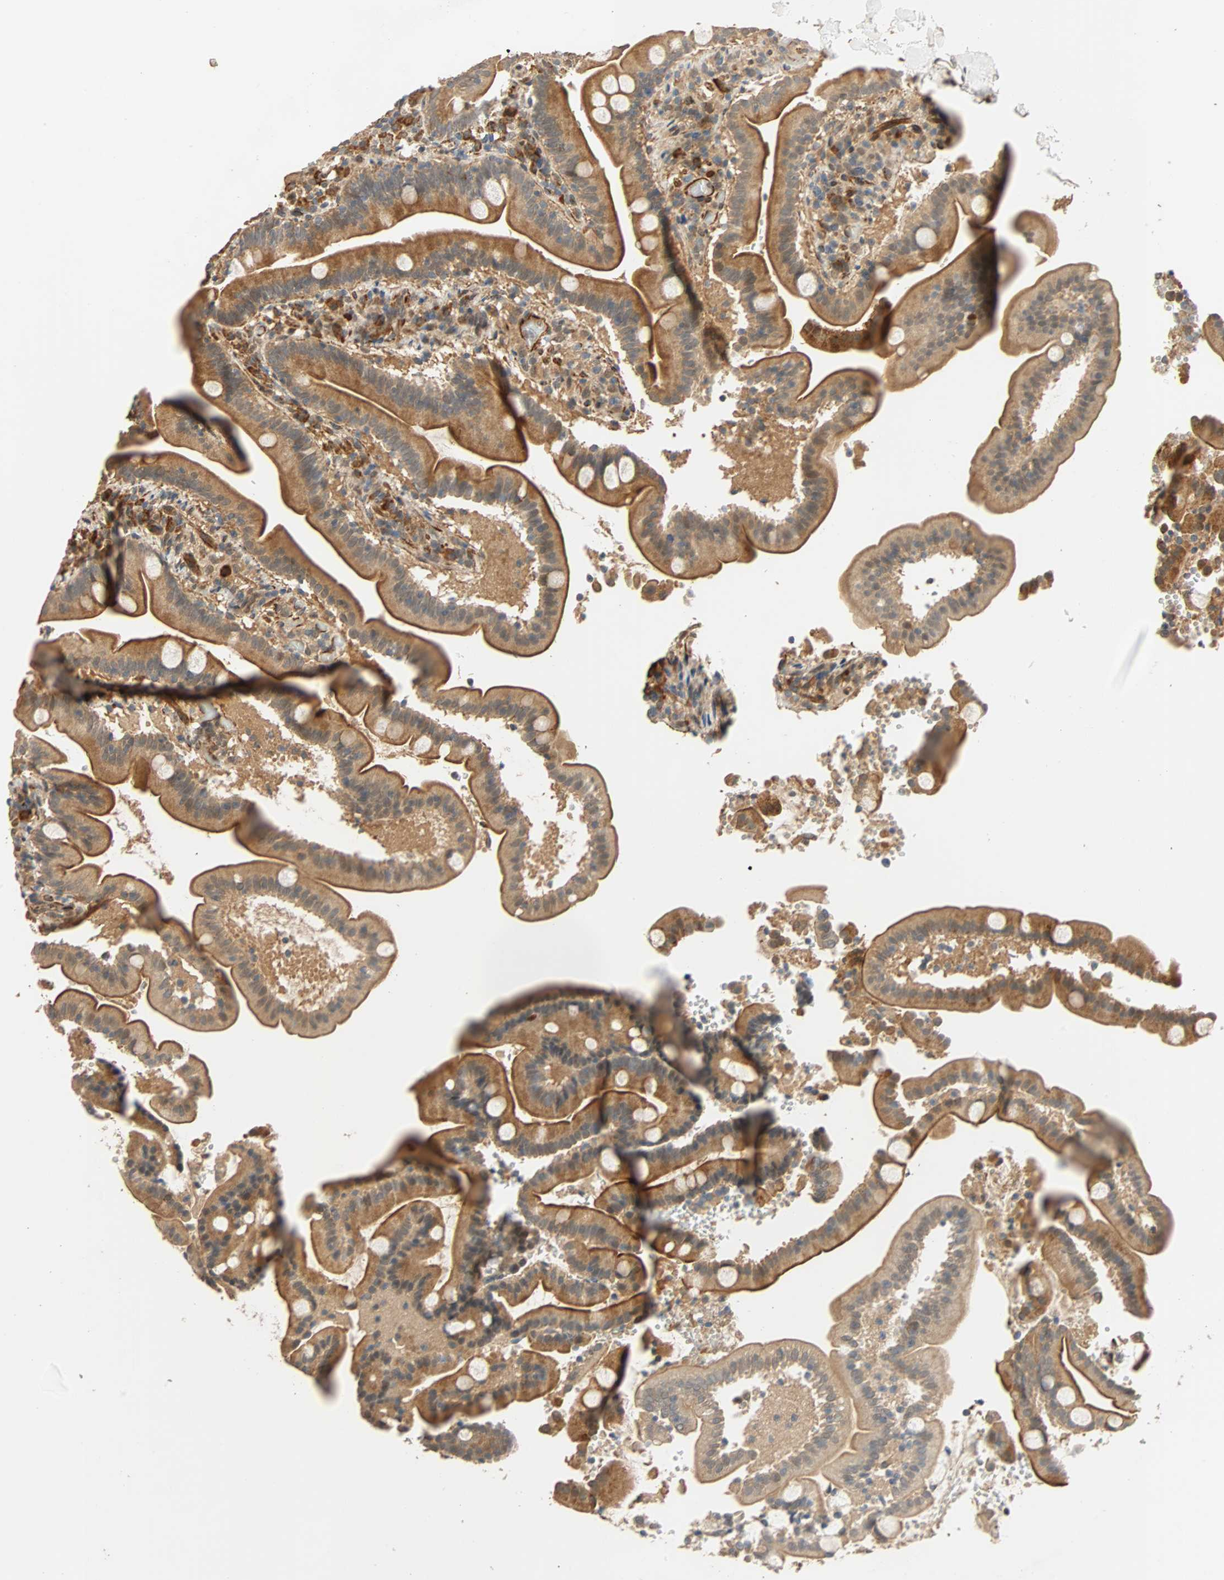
{"staining": {"intensity": "moderate", "quantity": "25%-75%", "location": "cytoplasmic/membranous"}, "tissue": "duodenum", "cell_type": "Glandular cells", "image_type": "normal", "snomed": [{"axis": "morphology", "description": "Normal tissue, NOS"}, {"axis": "topography", "description": "Duodenum"}], "caption": "This is a photomicrograph of immunohistochemistry staining of benign duodenum, which shows moderate expression in the cytoplasmic/membranous of glandular cells.", "gene": "QSER1", "patient": {"sex": "male", "age": 54}}